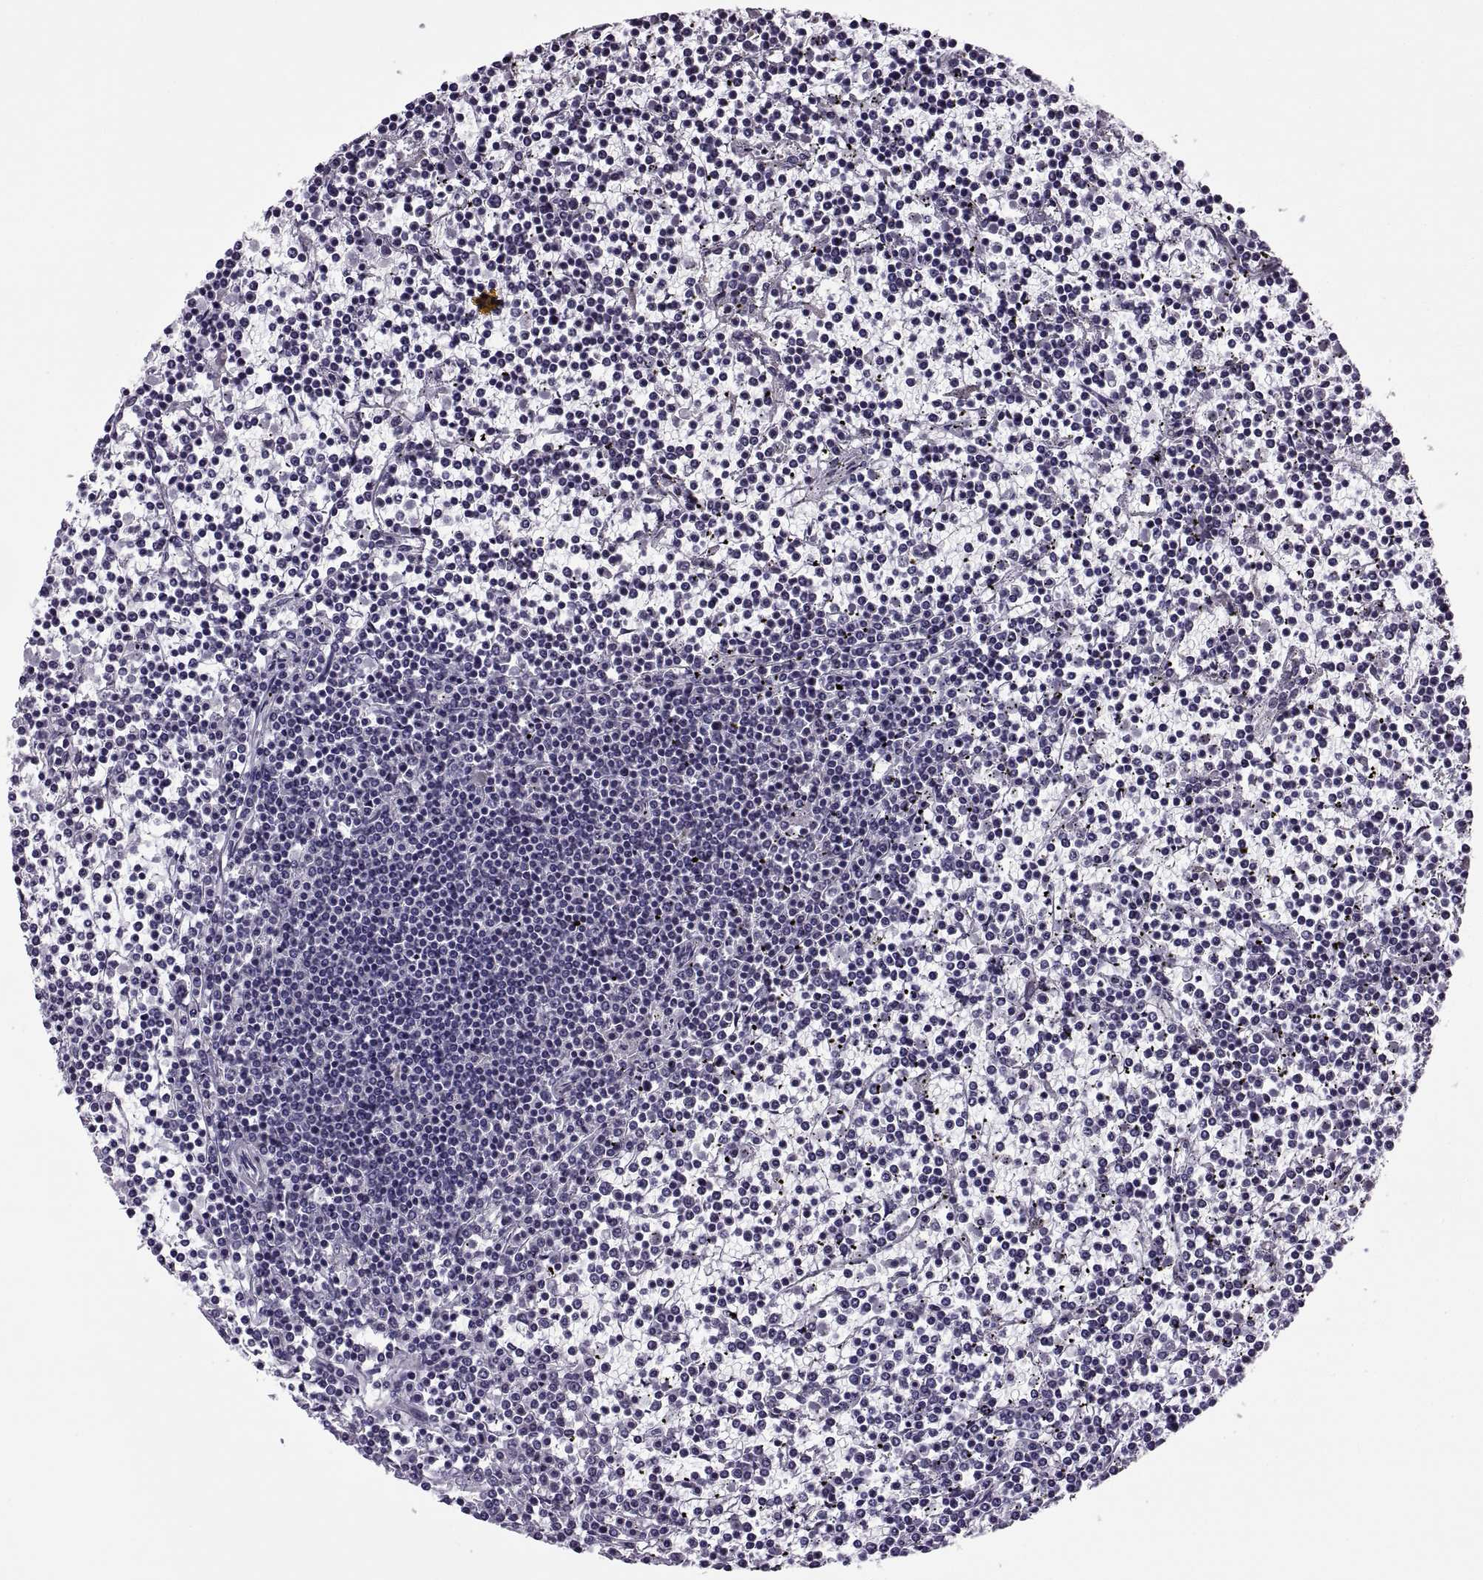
{"staining": {"intensity": "negative", "quantity": "none", "location": "none"}, "tissue": "lymphoma", "cell_type": "Tumor cells", "image_type": "cancer", "snomed": [{"axis": "morphology", "description": "Malignant lymphoma, non-Hodgkin's type, Low grade"}, {"axis": "topography", "description": "Spleen"}], "caption": "A micrograph of low-grade malignant lymphoma, non-Hodgkin's type stained for a protein shows no brown staining in tumor cells.", "gene": "MAGEB1", "patient": {"sex": "female", "age": 19}}